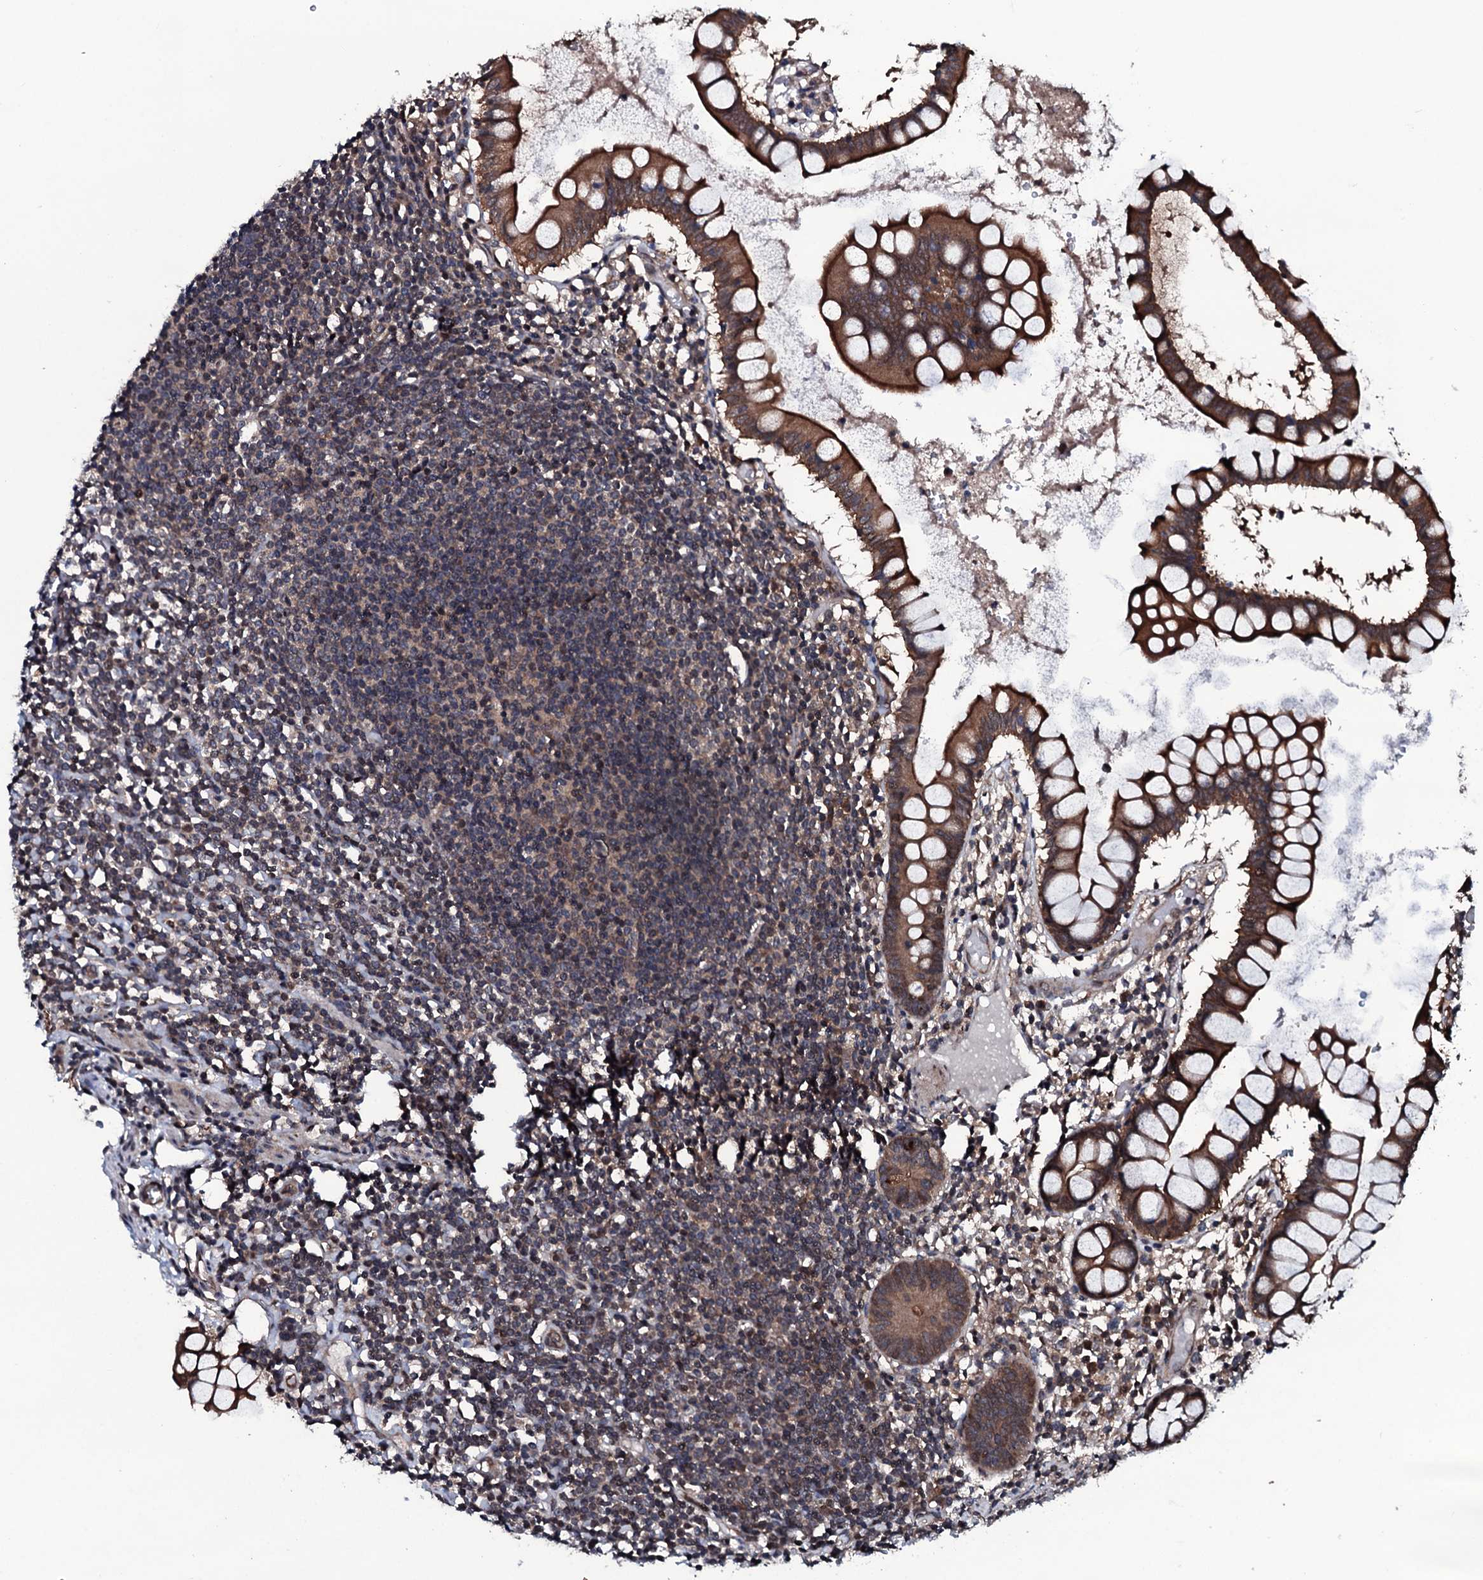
{"staining": {"intensity": "moderate", "quantity": ">75%", "location": "cytoplasmic/membranous"}, "tissue": "colon", "cell_type": "Endothelial cells", "image_type": "normal", "snomed": [{"axis": "morphology", "description": "Normal tissue, NOS"}, {"axis": "morphology", "description": "Adenocarcinoma, NOS"}, {"axis": "topography", "description": "Colon"}], "caption": "Colon stained for a protein (brown) exhibits moderate cytoplasmic/membranous positive positivity in approximately >75% of endothelial cells.", "gene": "OGFOD2", "patient": {"sex": "female", "age": 55}}